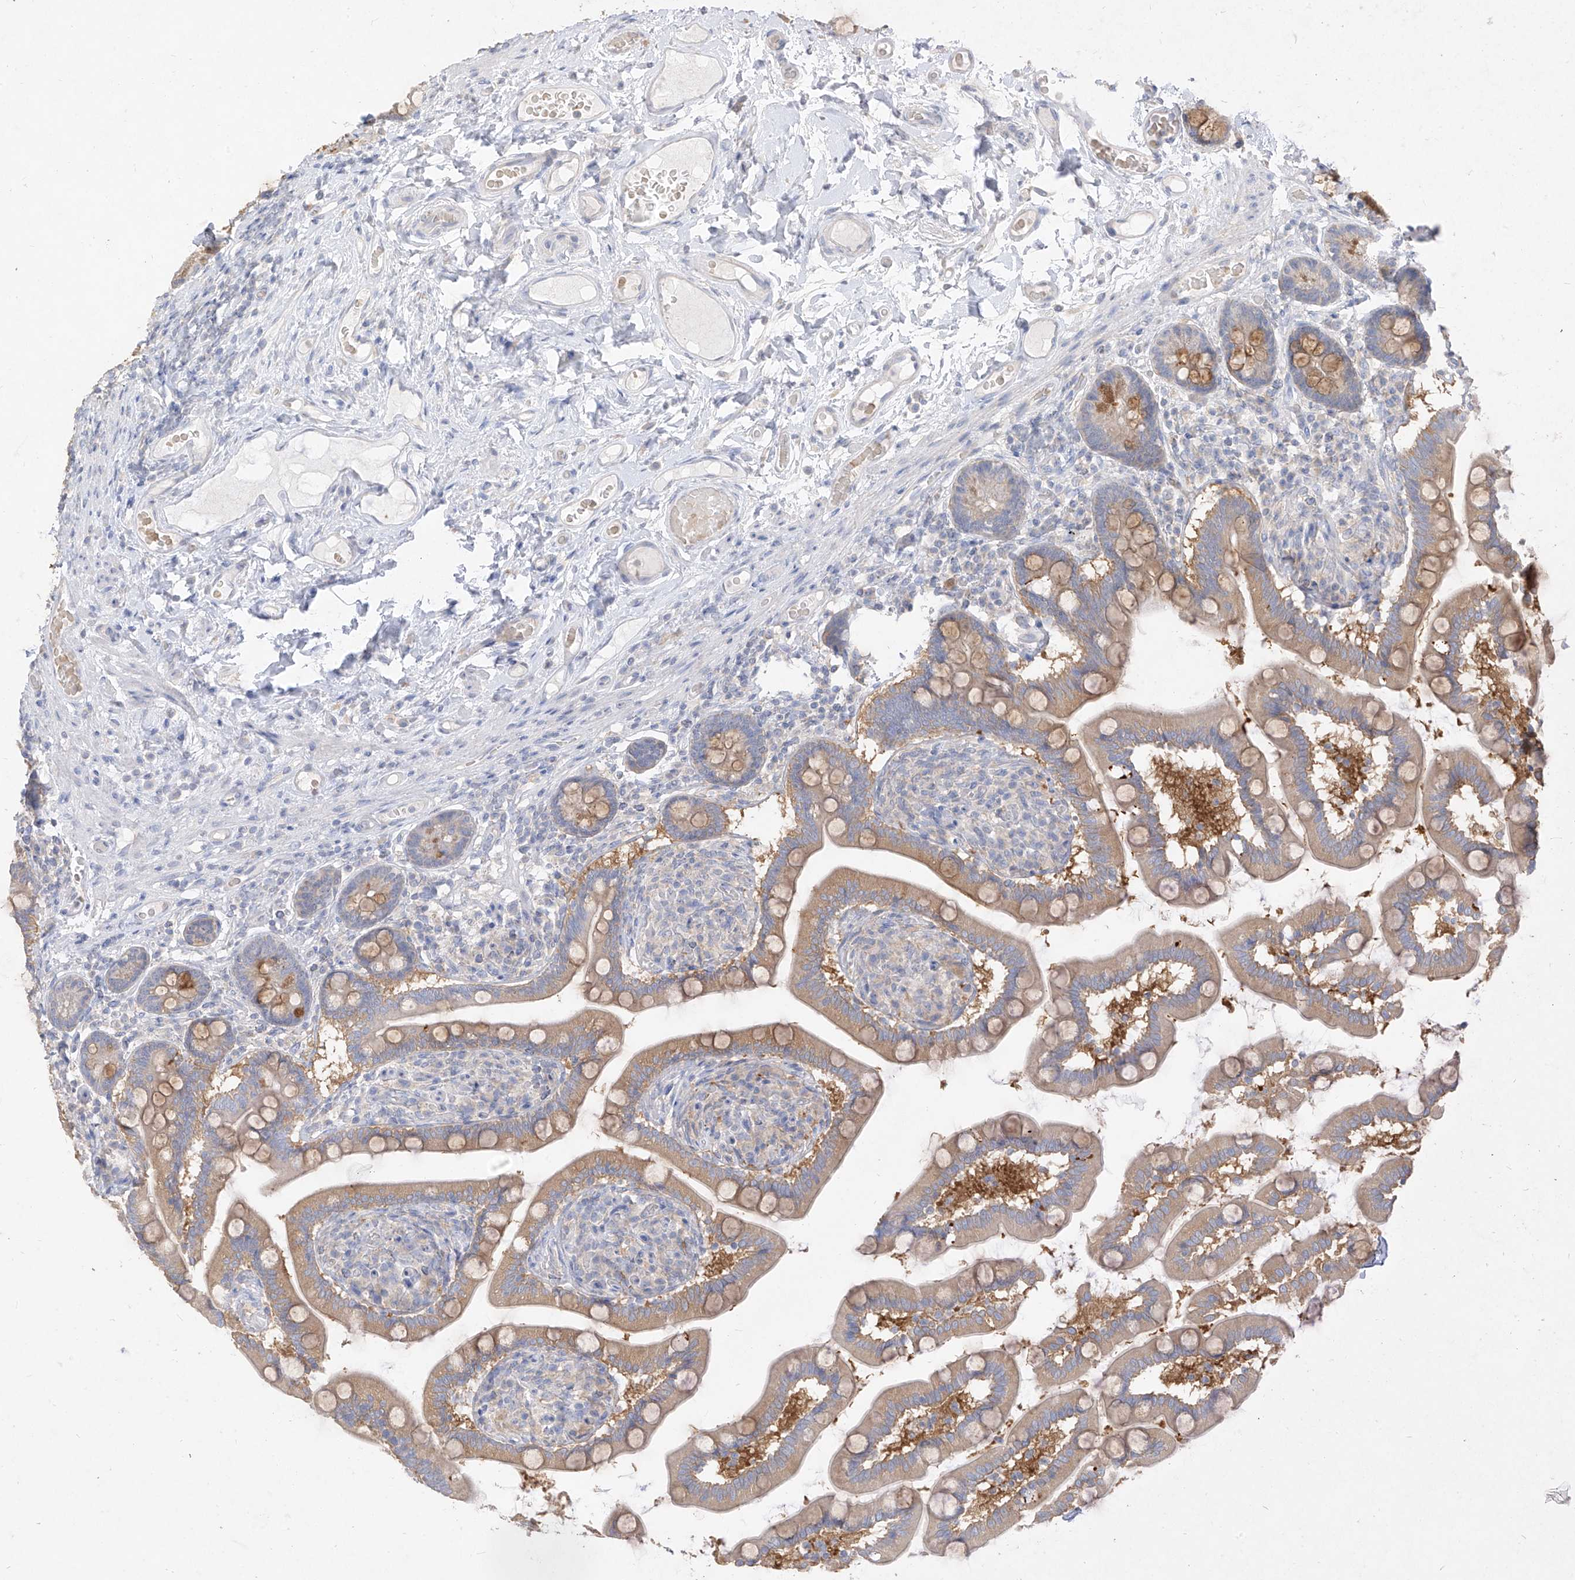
{"staining": {"intensity": "moderate", "quantity": "25%-75%", "location": "cytoplasmic/membranous"}, "tissue": "small intestine", "cell_type": "Glandular cells", "image_type": "normal", "snomed": [{"axis": "morphology", "description": "Normal tissue, NOS"}, {"axis": "topography", "description": "Small intestine"}], "caption": "High-power microscopy captured an immunohistochemistry (IHC) micrograph of normal small intestine, revealing moderate cytoplasmic/membranous staining in about 25%-75% of glandular cells. (DAB (3,3'-diaminobenzidine) IHC, brown staining for protein, blue staining for nuclei).", "gene": "ZZEF1", "patient": {"sex": "female", "age": 64}}